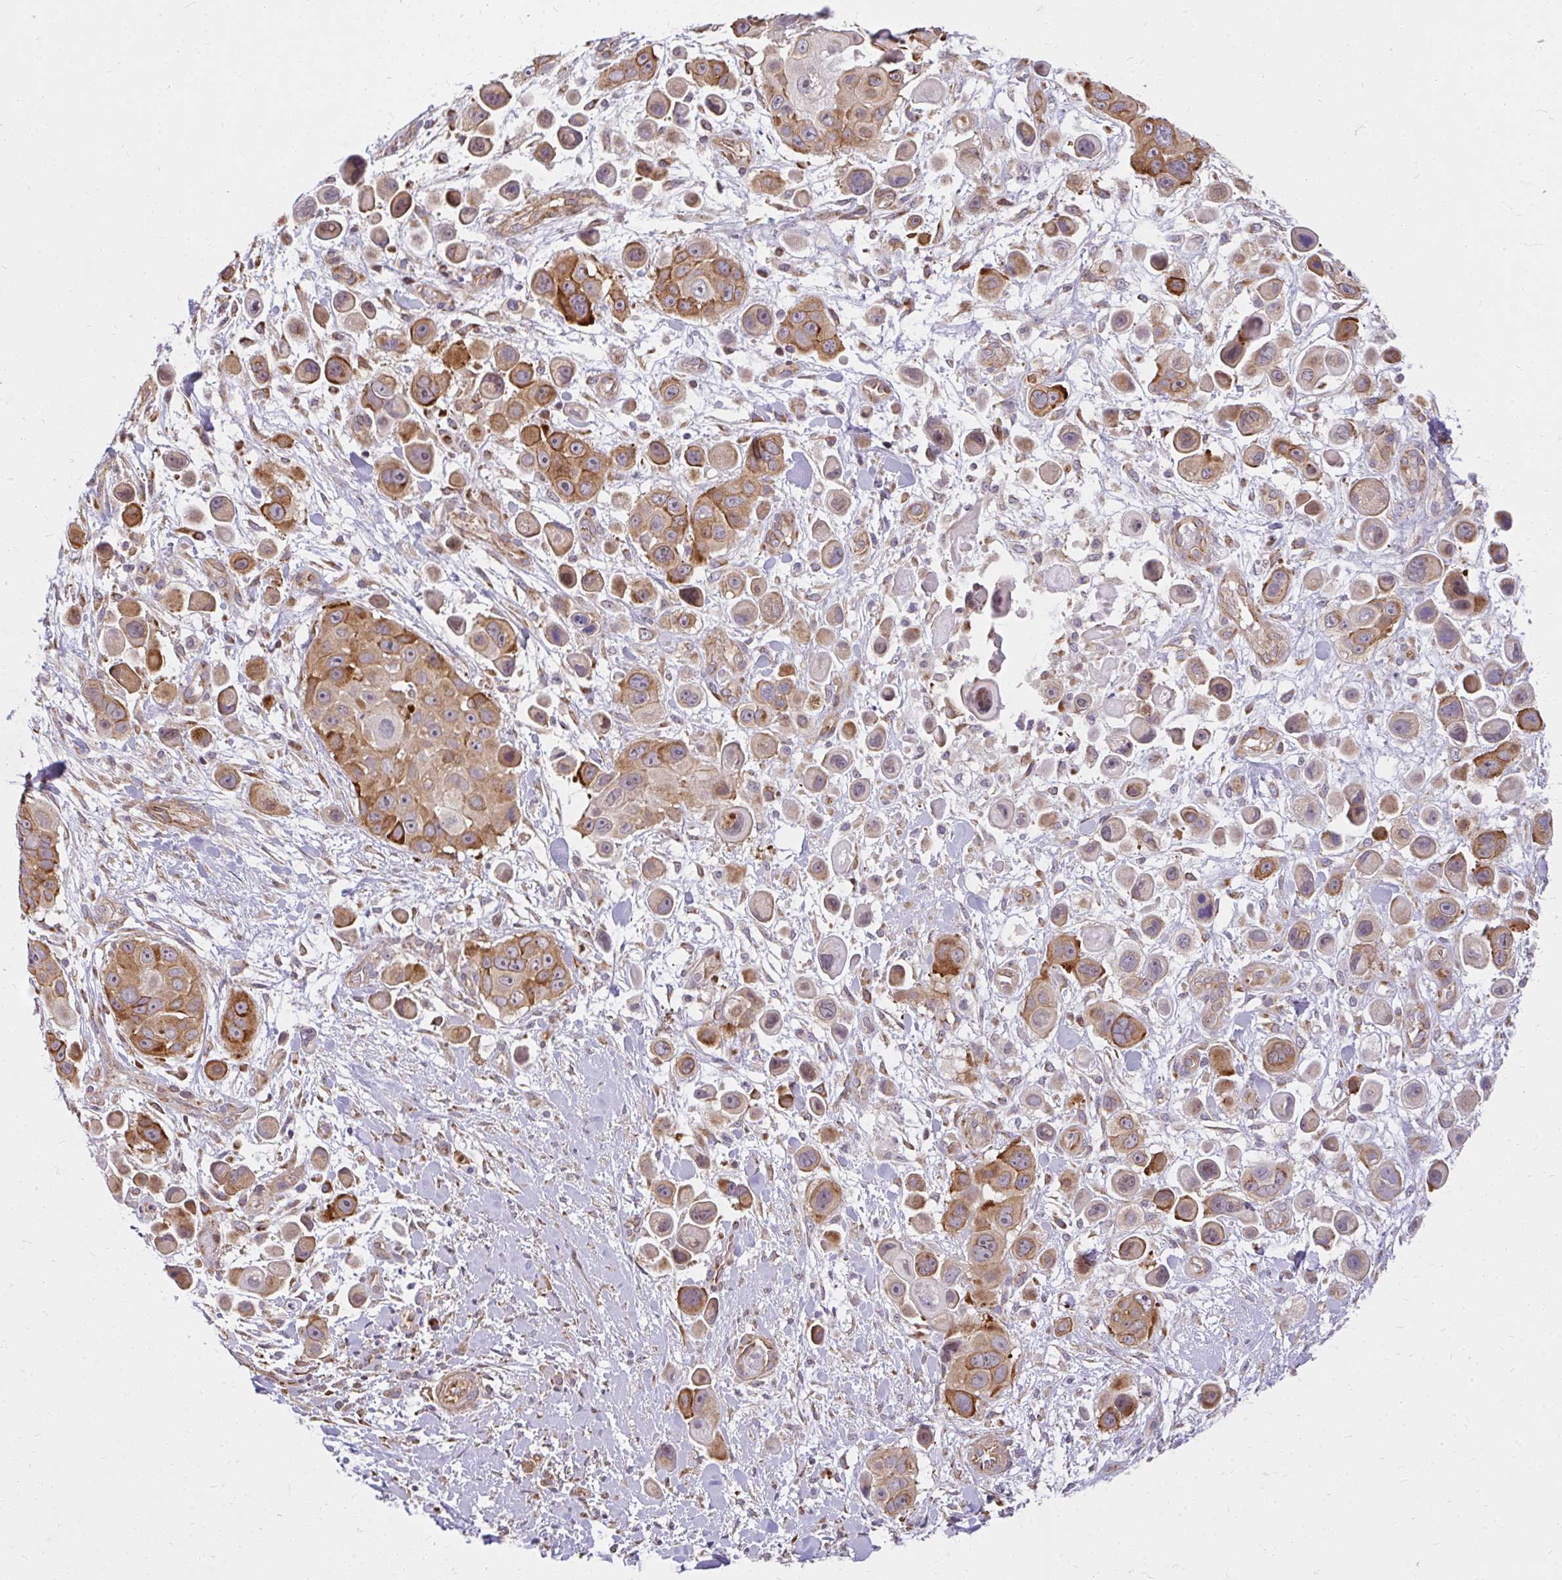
{"staining": {"intensity": "moderate", "quantity": "25%-75%", "location": "cytoplasmic/membranous"}, "tissue": "skin cancer", "cell_type": "Tumor cells", "image_type": "cancer", "snomed": [{"axis": "morphology", "description": "Squamous cell carcinoma, NOS"}, {"axis": "topography", "description": "Skin"}], "caption": "This is an image of immunohistochemistry (IHC) staining of skin cancer (squamous cell carcinoma), which shows moderate staining in the cytoplasmic/membranous of tumor cells.", "gene": "RSKR", "patient": {"sex": "male", "age": 67}}